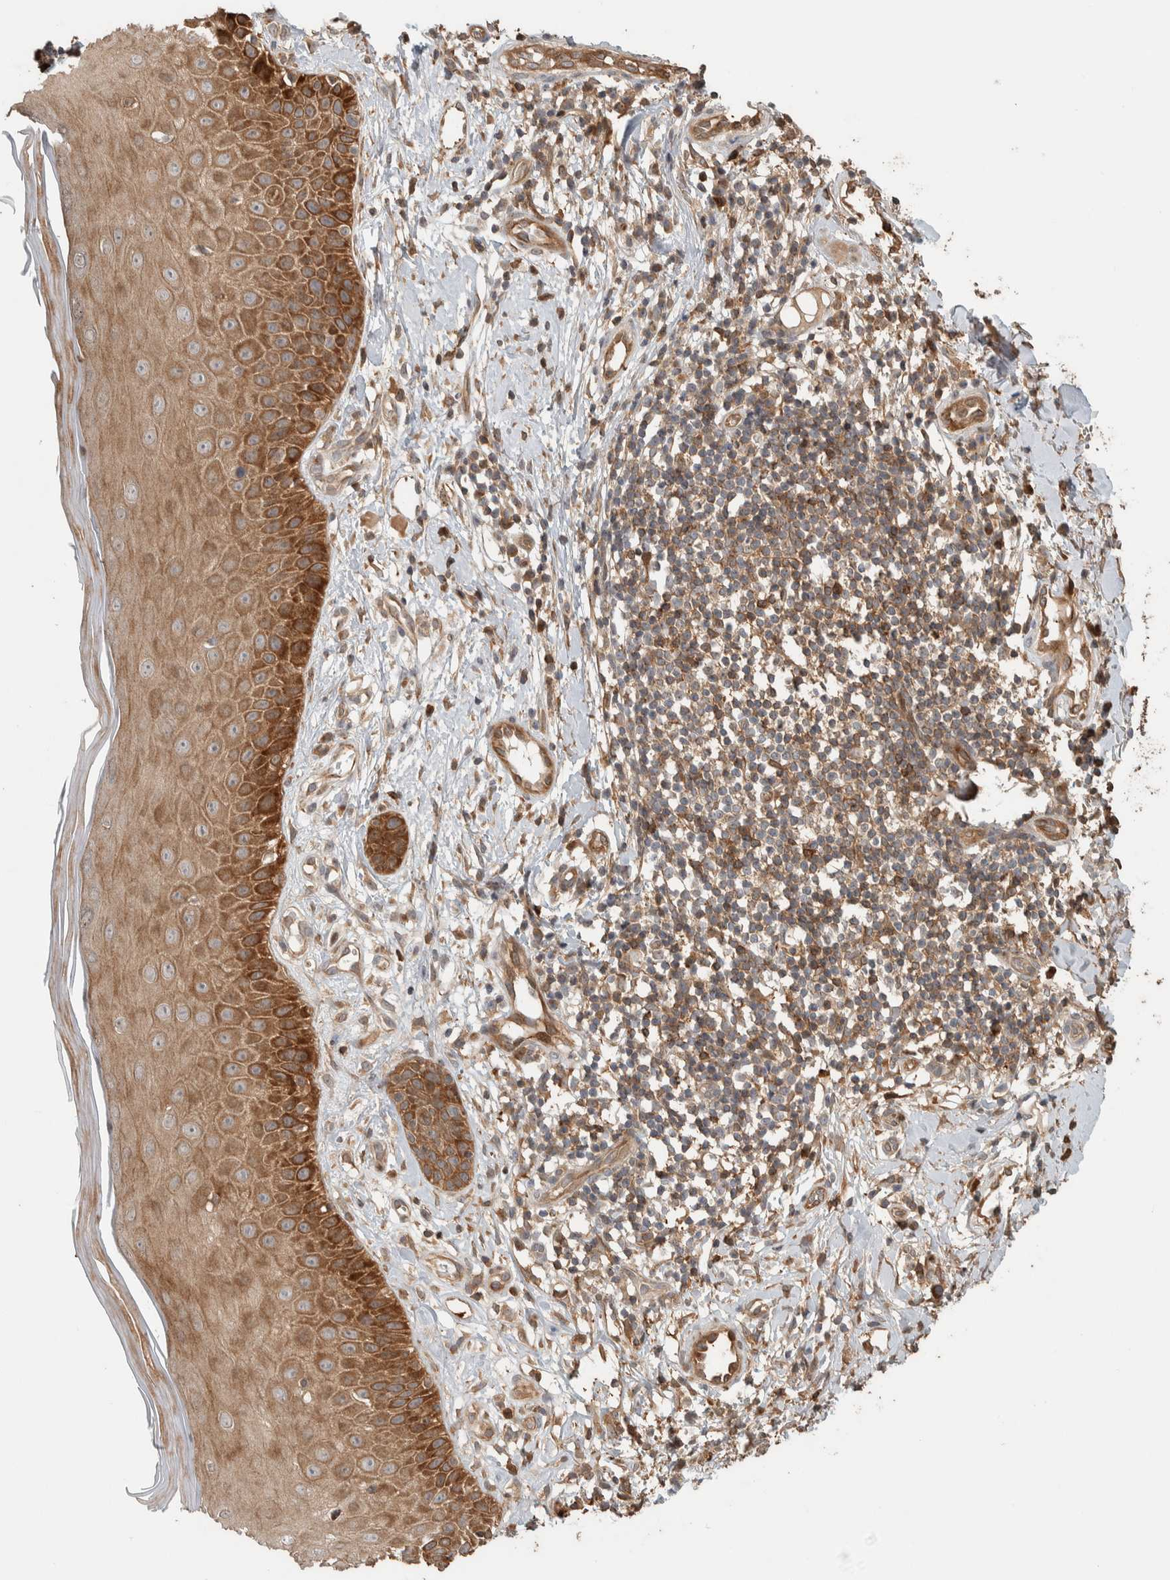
{"staining": {"intensity": "weak", "quantity": ">75%", "location": "cytoplasmic/membranous"}, "tissue": "skin cancer", "cell_type": "Tumor cells", "image_type": "cancer", "snomed": [{"axis": "morphology", "description": "Normal tissue, NOS"}, {"axis": "morphology", "description": "Basal cell carcinoma"}, {"axis": "topography", "description": "Skin"}], "caption": "Protein expression analysis of skin cancer shows weak cytoplasmic/membranous positivity in about >75% of tumor cells.", "gene": "CNTROB", "patient": {"sex": "male", "age": 67}}